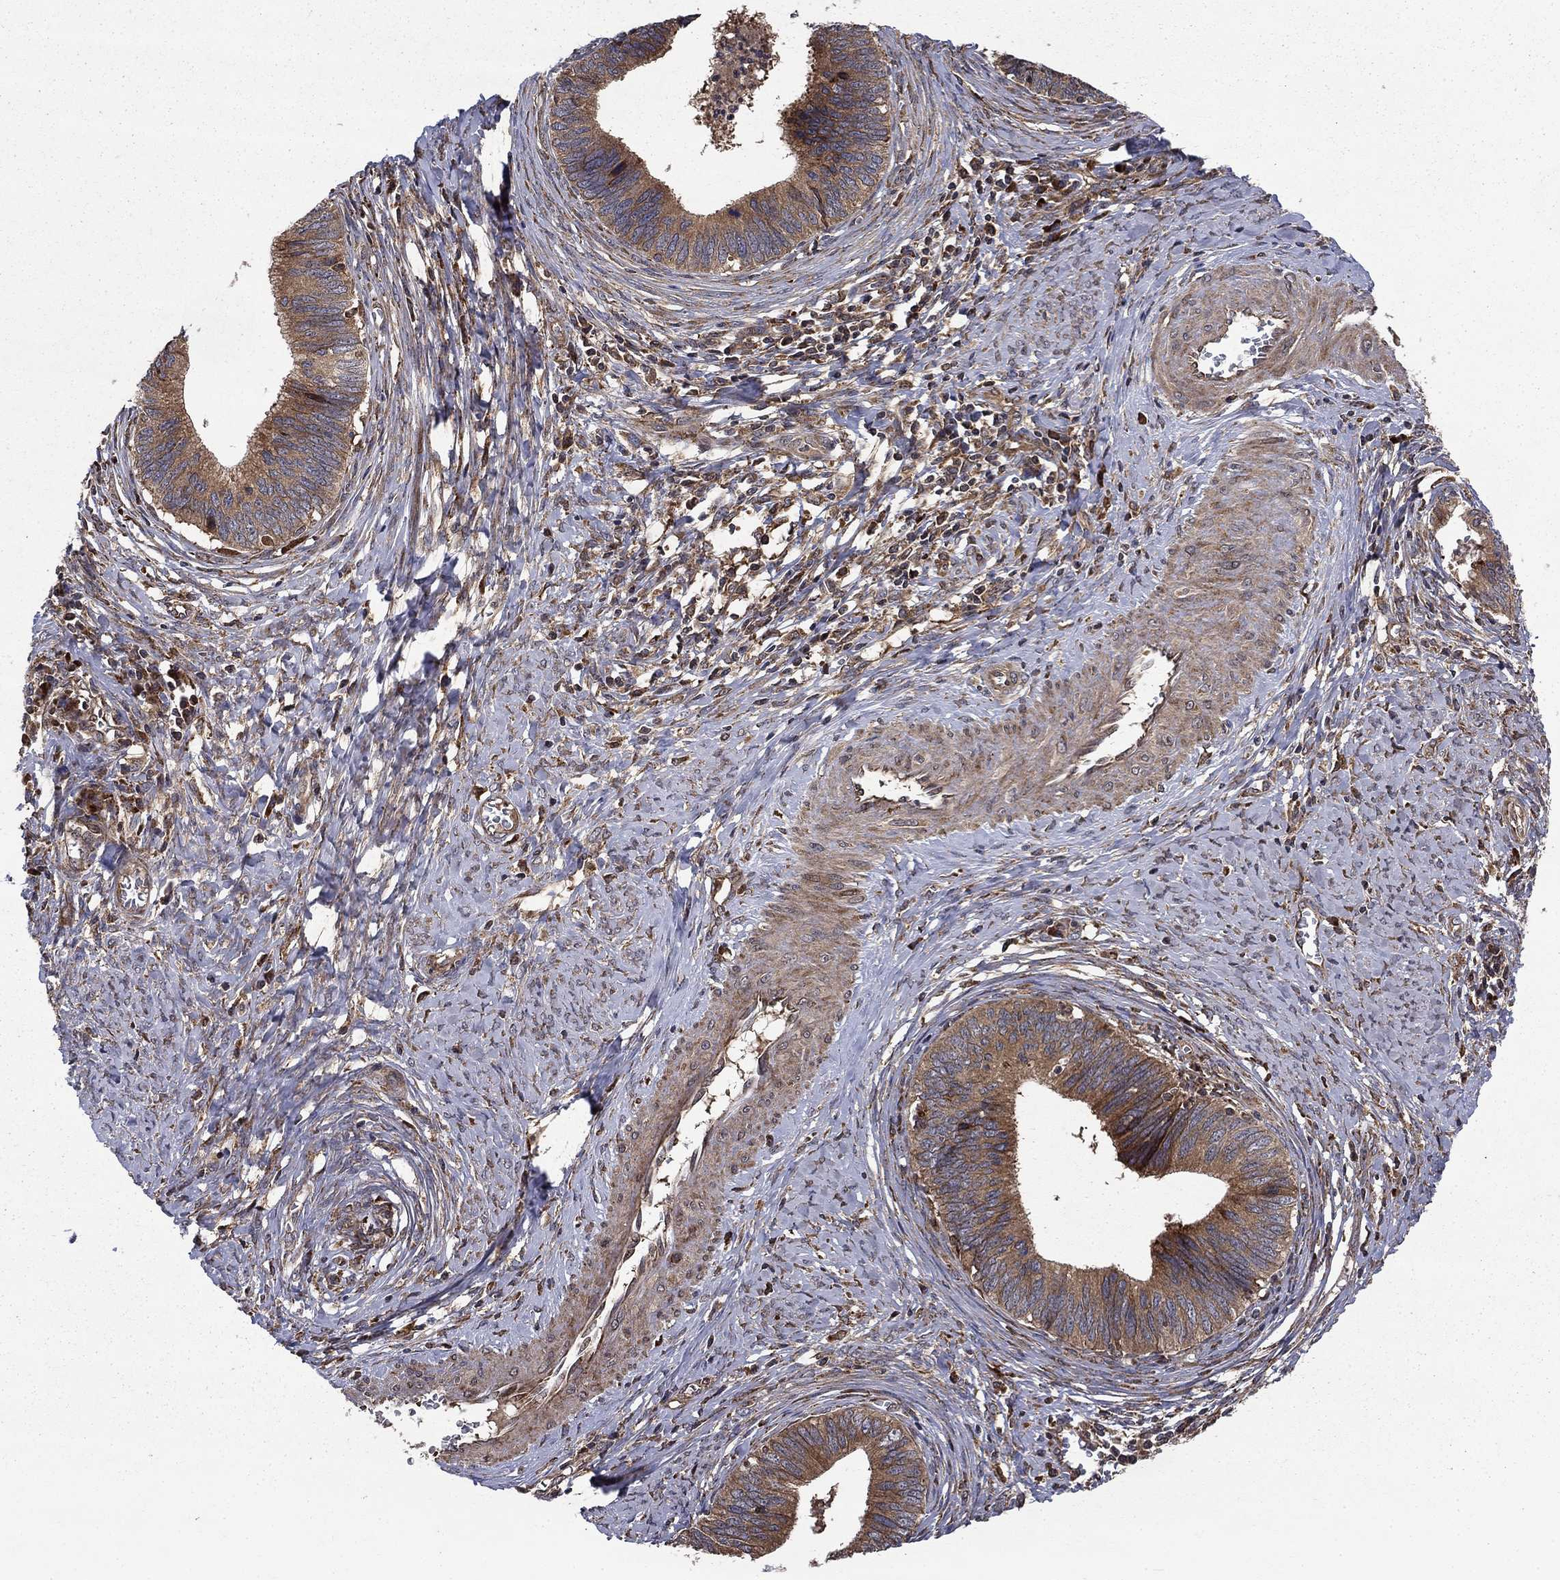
{"staining": {"intensity": "moderate", "quantity": ">75%", "location": "cytoplasmic/membranous"}, "tissue": "cervical cancer", "cell_type": "Tumor cells", "image_type": "cancer", "snomed": [{"axis": "morphology", "description": "Adenocarcinoma, NOS"}, {"axis": "topography", "description": "Cervix"}], "caption": "Immunohistochemical staining of human cervical cancer shows moderate cytoplasmic/membranous protein staining in approximately >75% of tumor cells.", "gene": "BABAM2", "patient": {"sex": "female", "age": 42}}